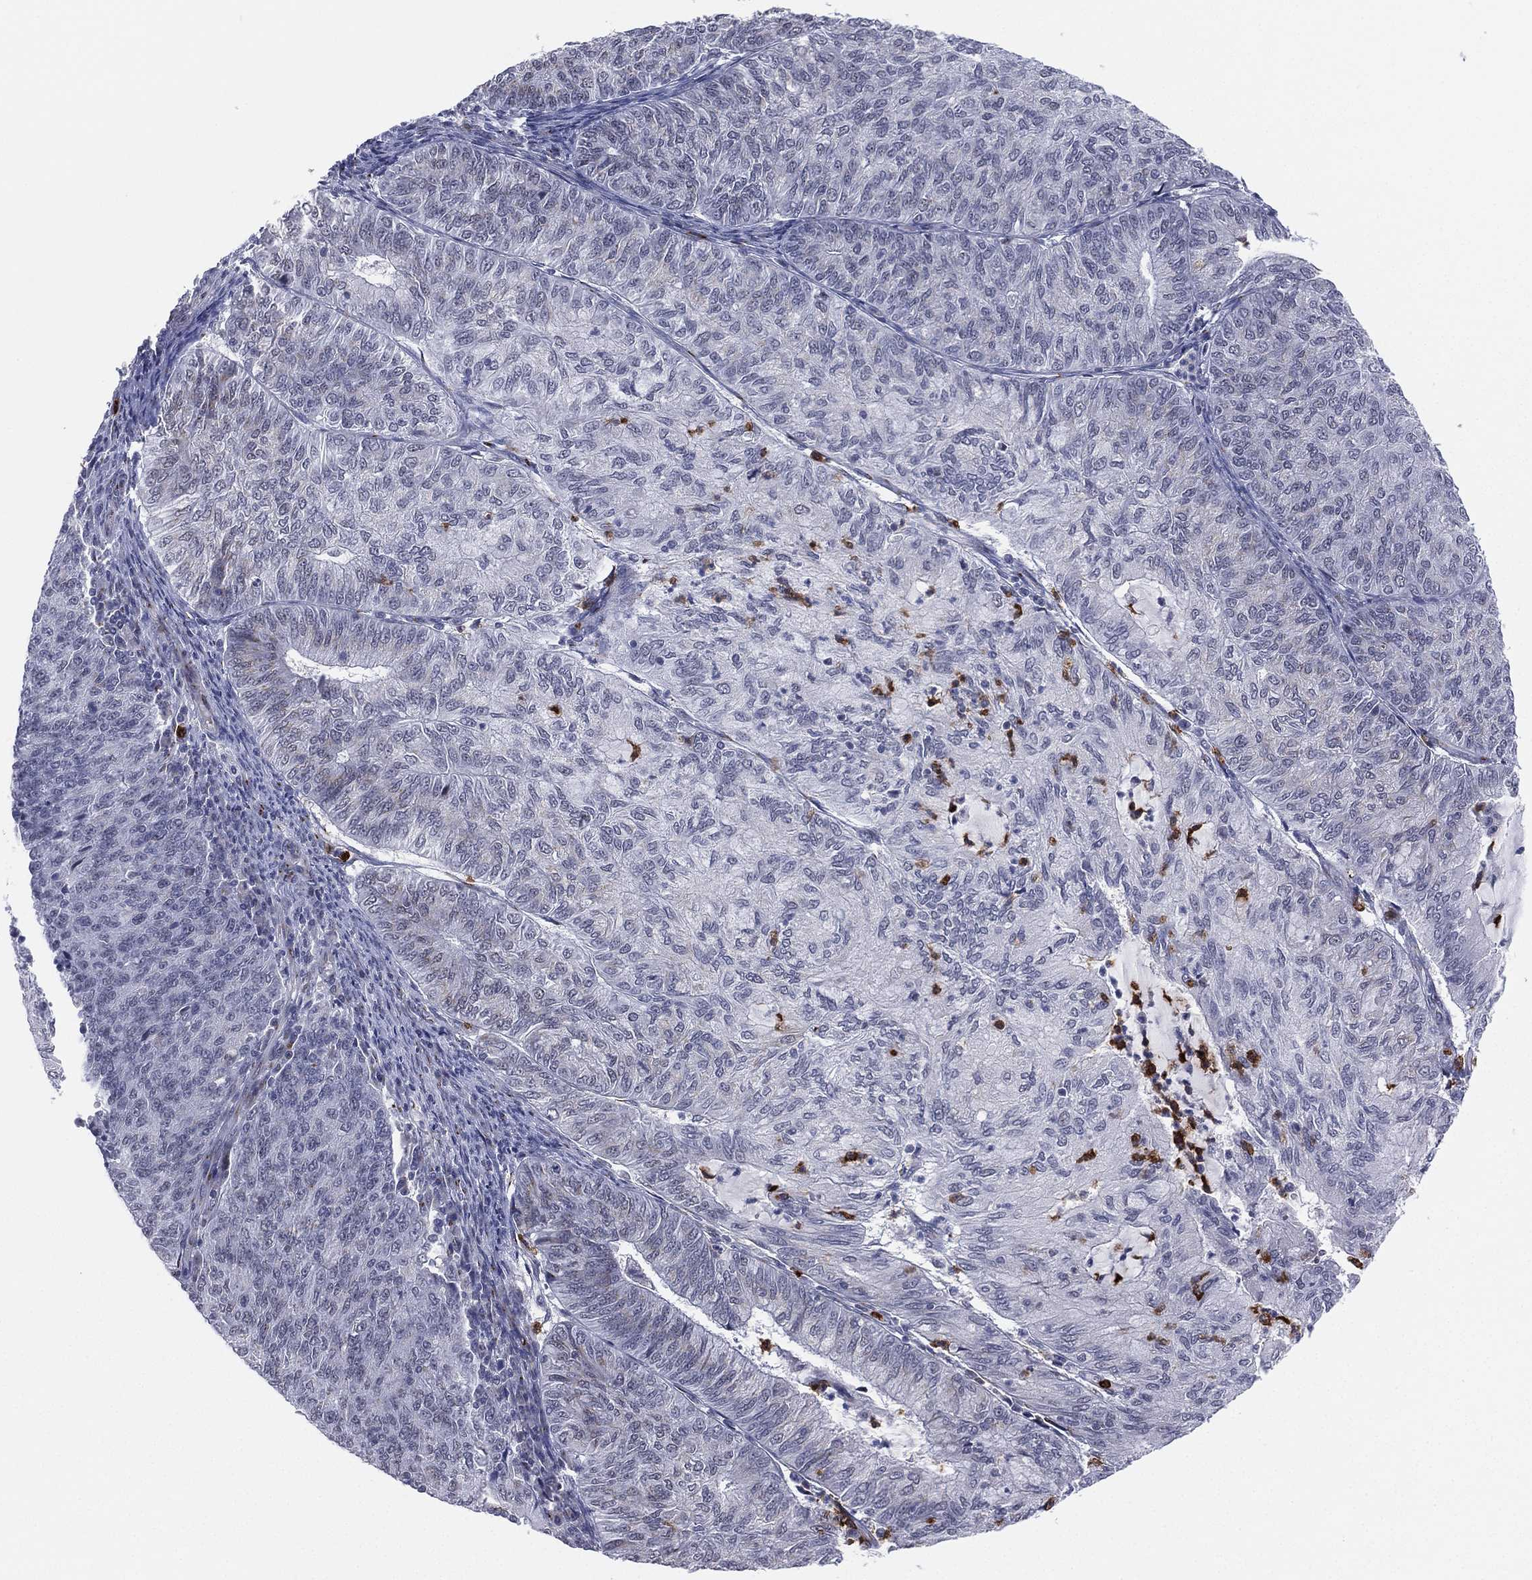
{"staining": {"intensity": "negative", "quantity": "none", "location": "none"}, "tissue": "endometrial cancer", "cell_type": "Tumor cells", "image_type": "cancer", "snomed": [{"axis": "morphology", "description": "Adenocarcinoma, NOS"}, {"axis": "topography", "description": "Endometrium"}], "caption": "Micrograph shows no protein staining in tumor cells of endometrial adenocarcinoma tissue. (DAB IHC, high magnification).", "gene": "CD177", "patient": {"sex": "female", "age": 82}}